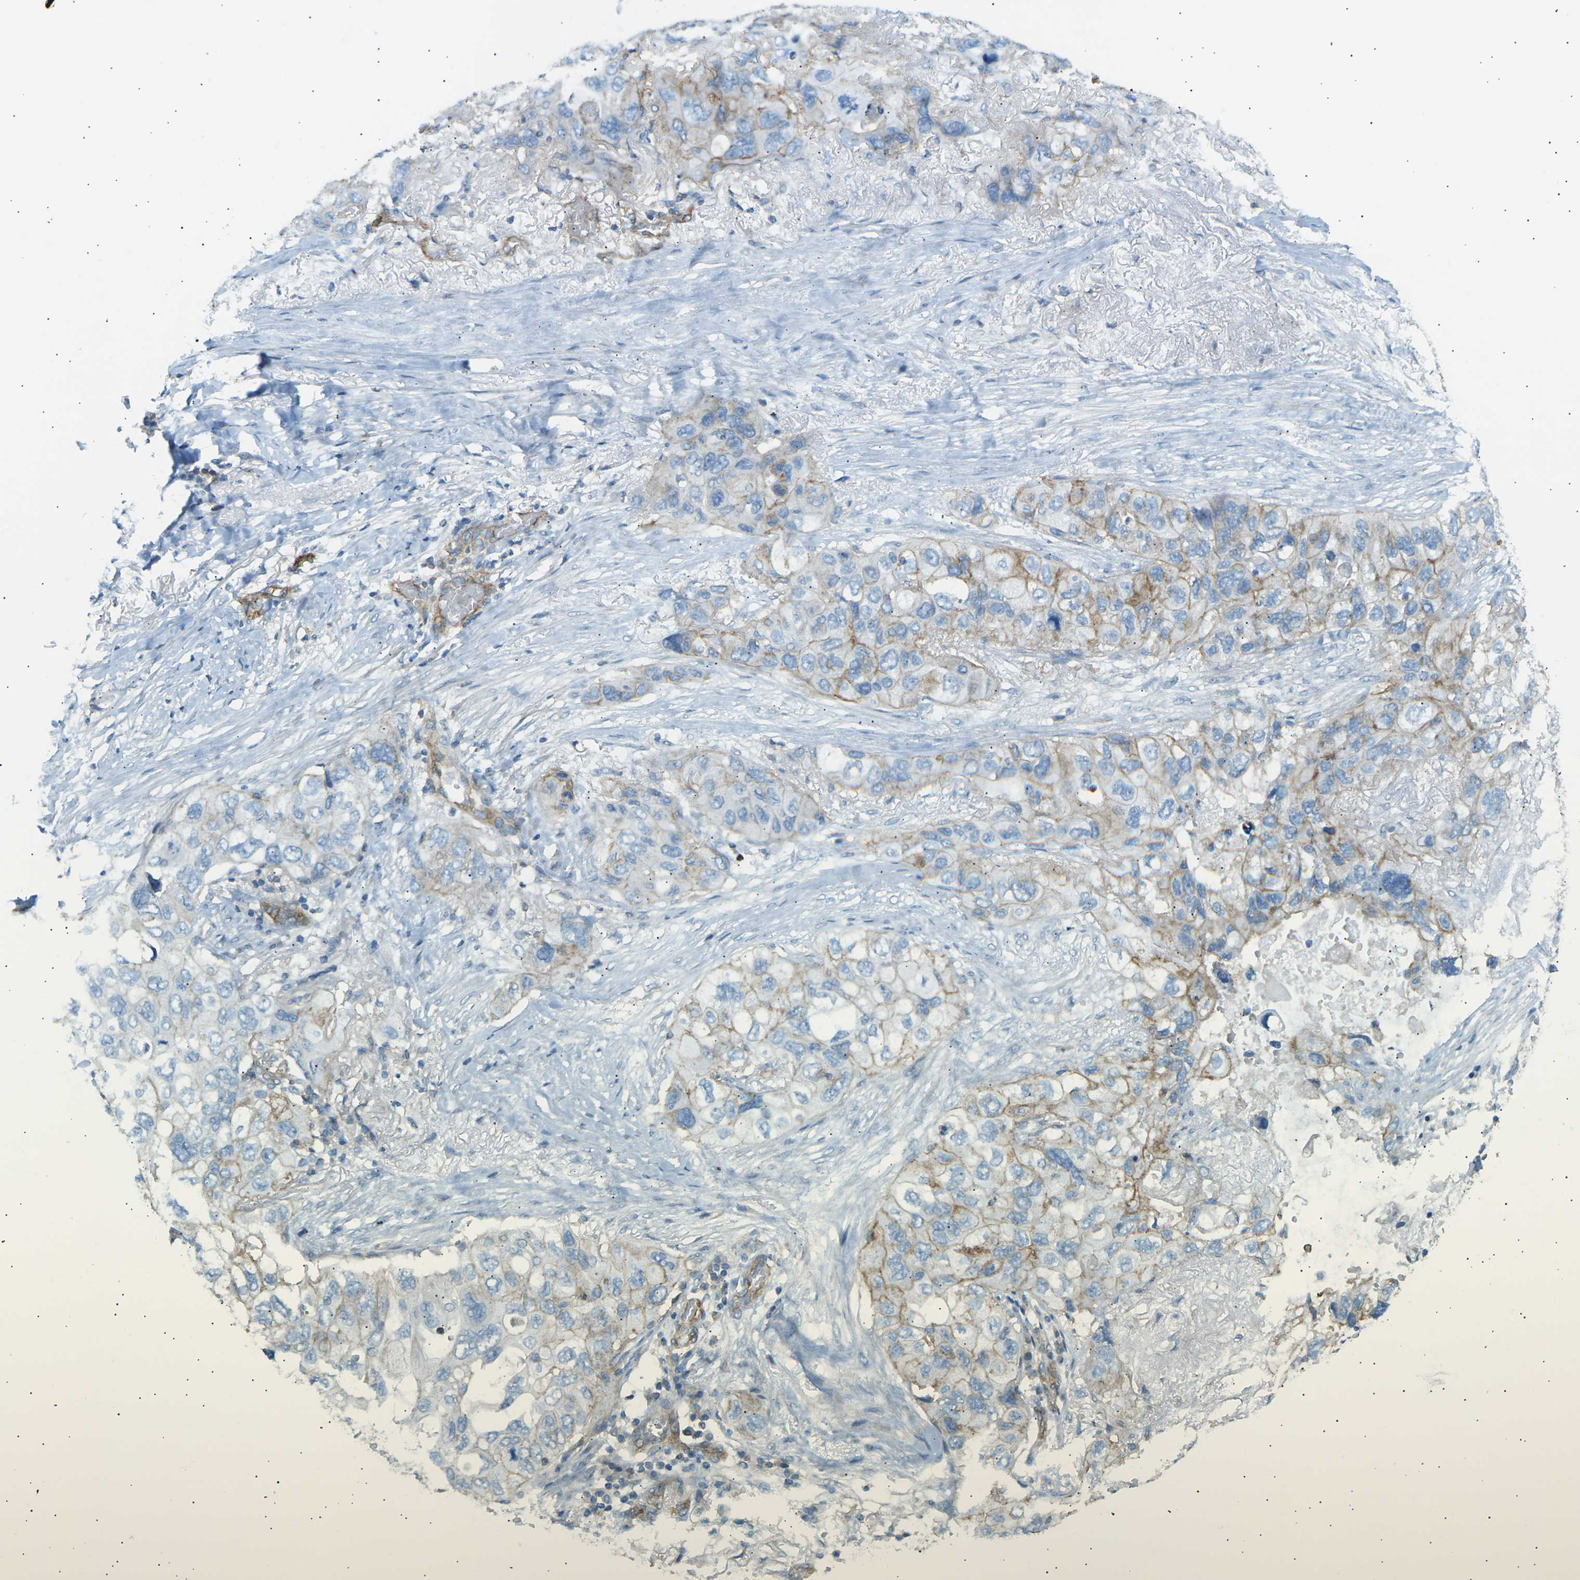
{"staining": {"intensity": "moderate", "quantity": "<25%", "location": "cytoplasmic/membranous"}, "tissue": "lung cancer", "cell_type": "Tumor cells", "image_type": "cancer", "snomed": [{"axis": "morphology", "description": "Squamous cell carcinoma, NOS"}, {"axis": "topography", "description": "Lung"}], "caption": "This micrograph displays lung cancer stained with IHC to label a protein in brown. The cytoplasmic/membranous of tumor cells show moderate positivity for the protein. Nuclei are counter-stained blue.", "gene": "ATP2B4", "patient": {"sex": "female", "age": 73}}